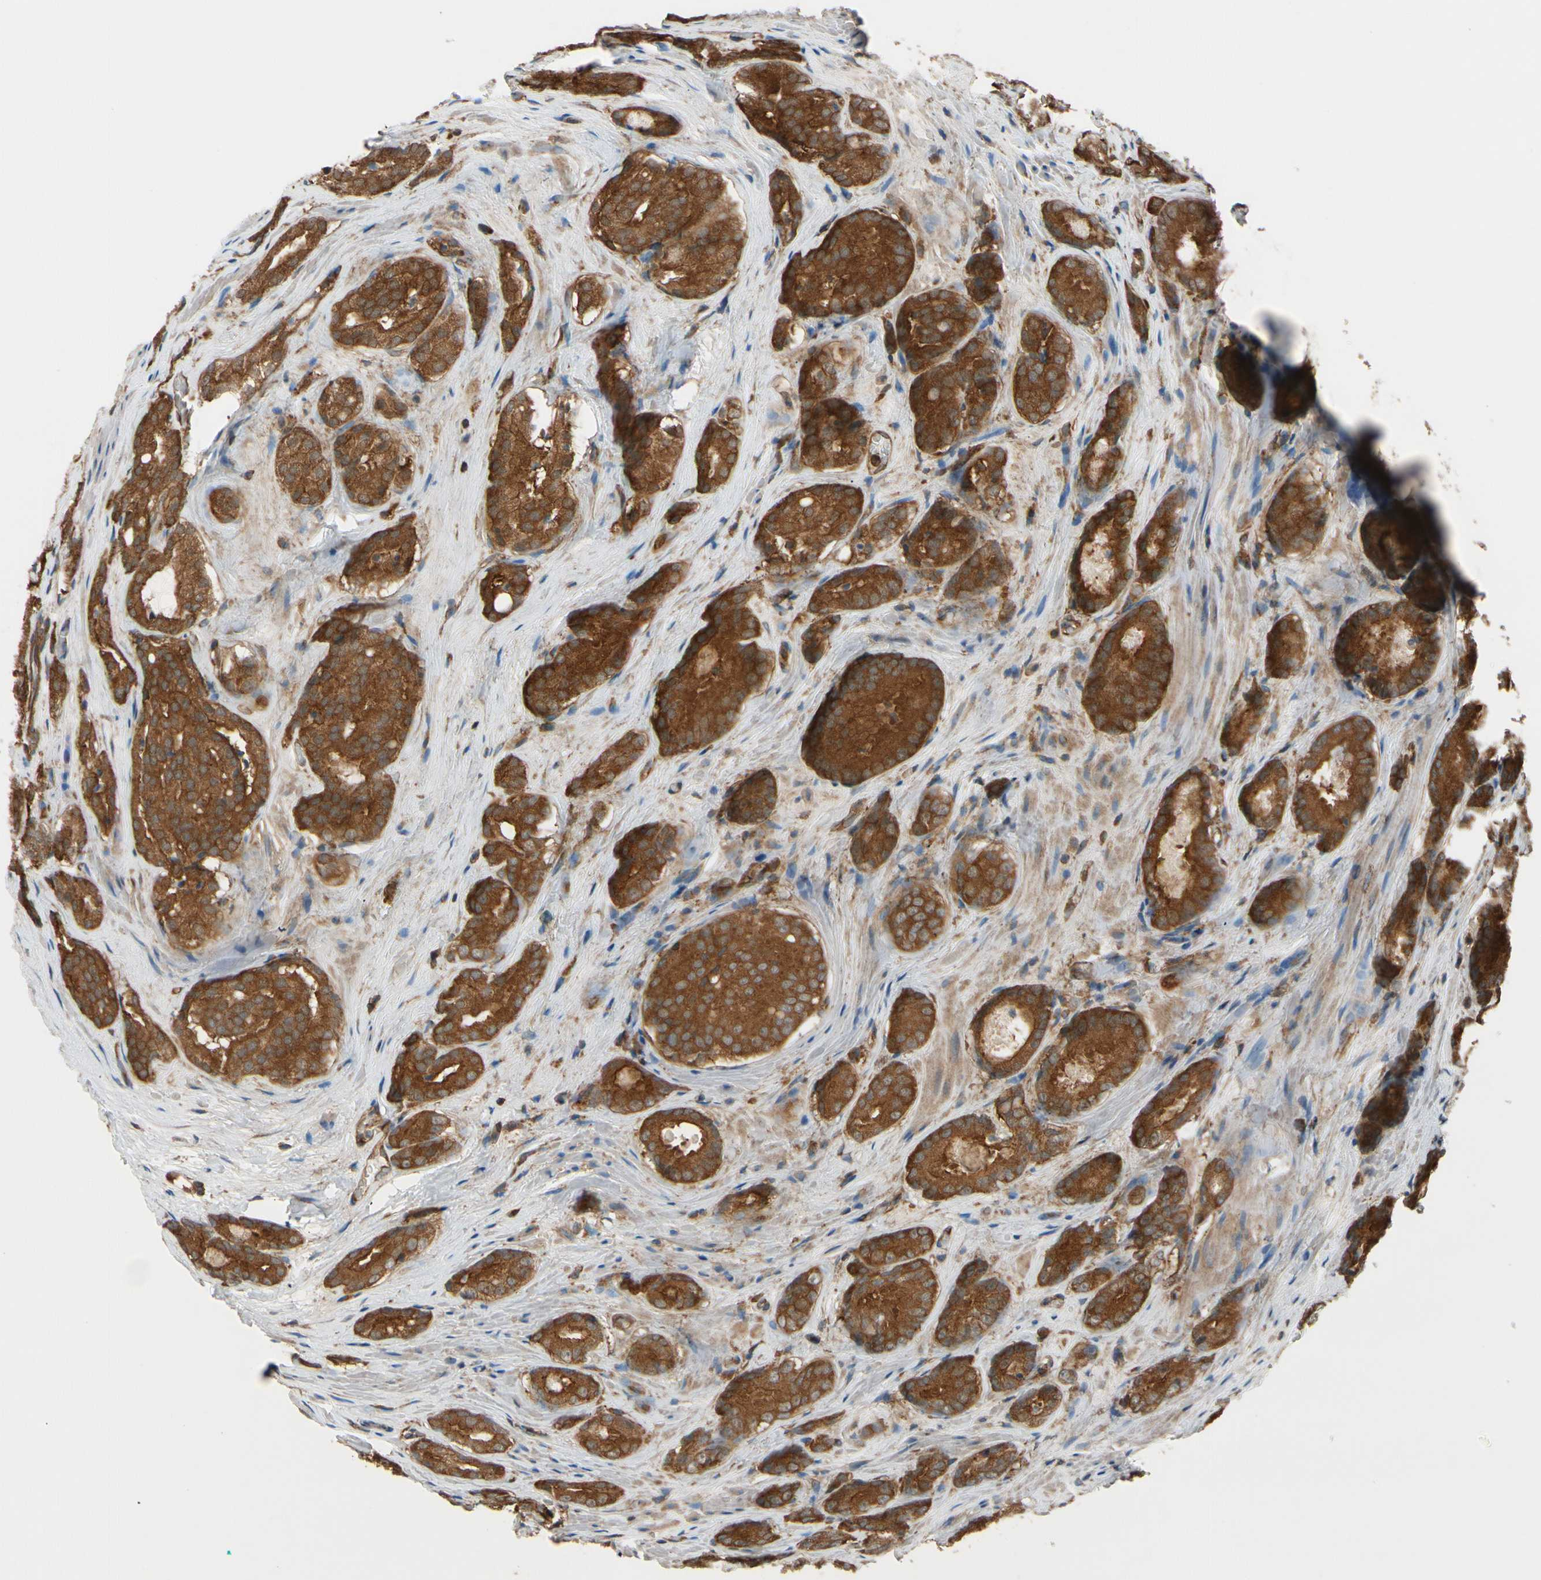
{"staining": {"intensity": "moderate", "quantity": ">75%", "location": "cytoplasmic/membranous"}, "tissue": "prostate cancer", "cell_type": "Tumor cells", "image_type": "cancer", "snomed": [{"axis": "morphology", "description": "Adenocarcinoma, High grade"}, {"axis": "topography", "description": "Prostate"}], "caption": "Immunohistochemical staining of human adenocarcinoma (high-grade) (prostate) reveals moderate cytoplasmic/membranous protein positivity in about >75% of tumor cells.", "gene": "EPS15", "patient": {"sex": "male", "age": 64}}